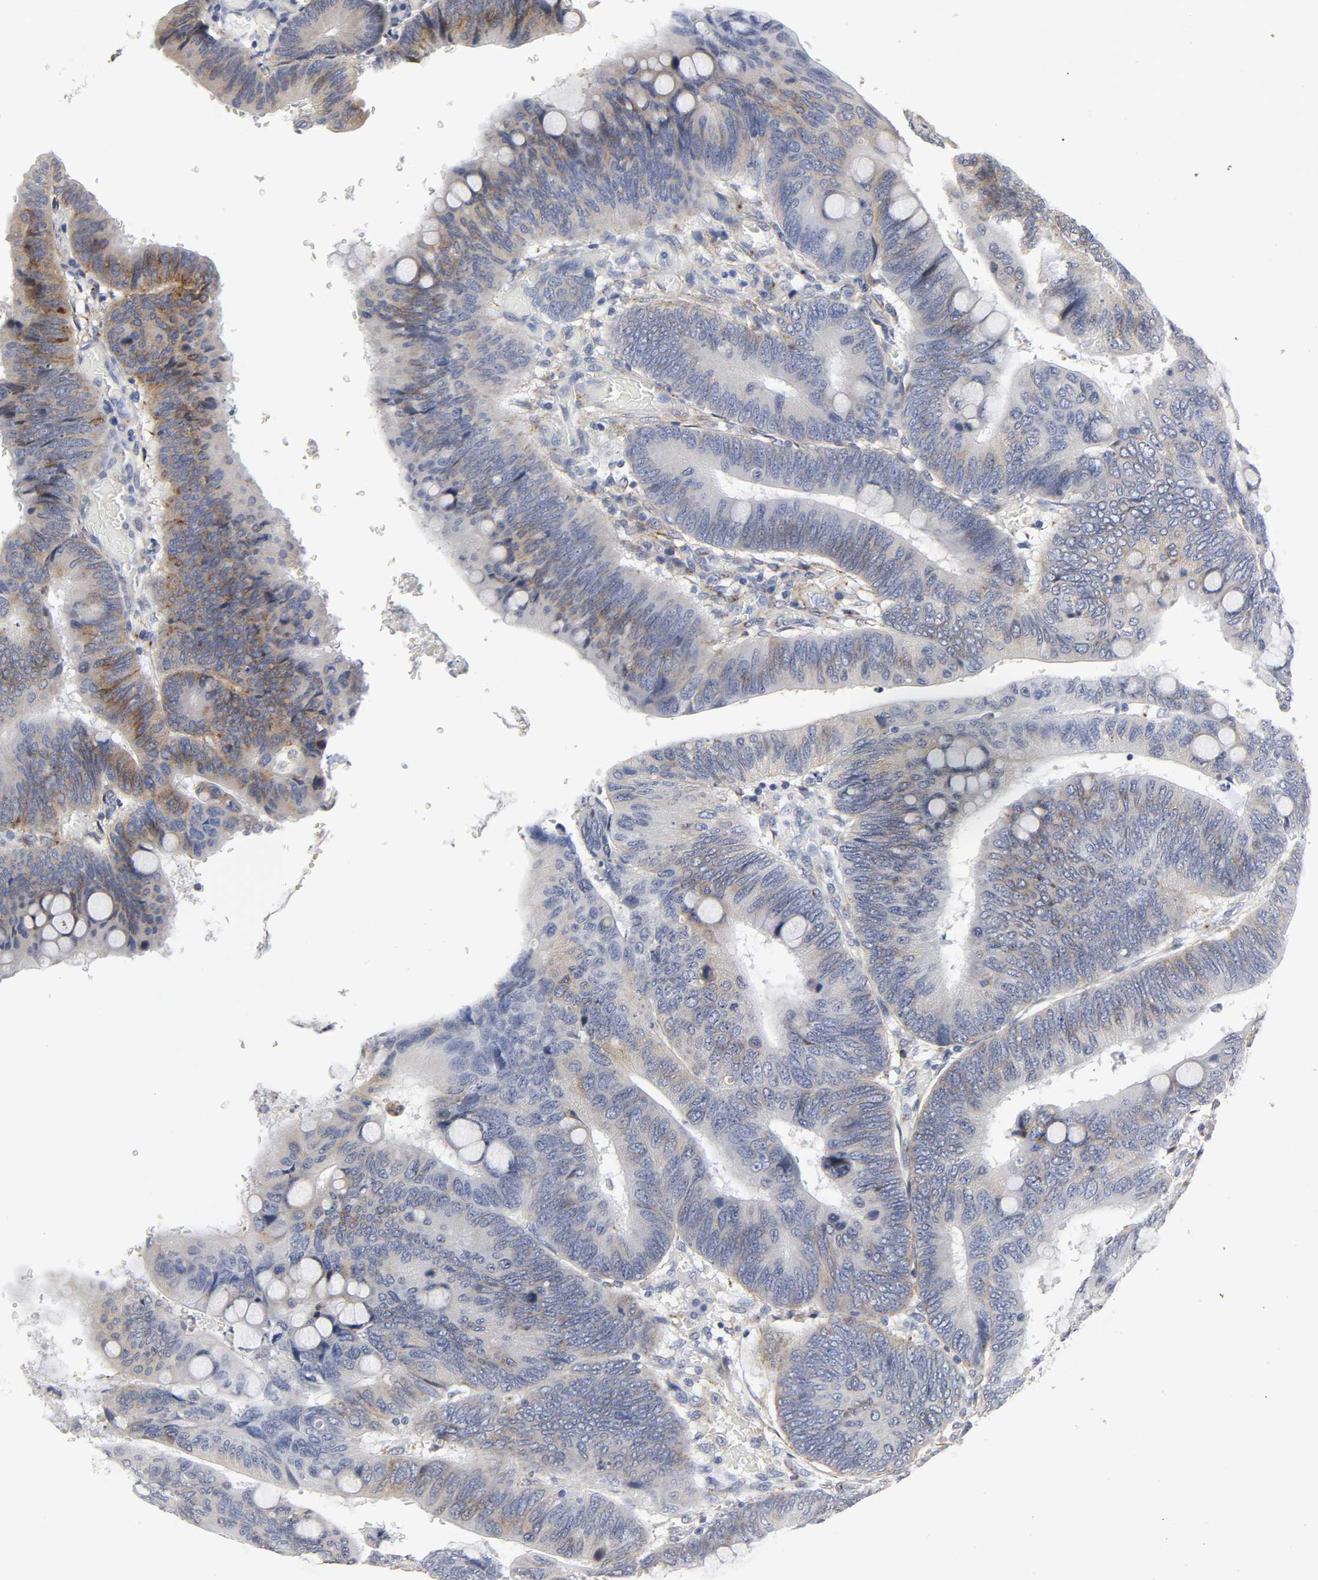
{"staining": {"intensity": "moderate", "quantity": "<25%", "location": "cytoplasmic/membranous"}, "tissue": "colorectal cancer", "cell_type": "Tumor cells", "image_type": "cancer", "snomed": [{"axis": "morphology", "description": "Normal tissue, NOS"}, {"axis": "morphology", "description": "Adenocarcinoma, NOS"}, {"axis": "topography", "description": "Rectum"}], "caption": "Moderate cytoplasmic/membranous protein staining is present in approximately <25% of tumor cells in adenocarcinoma (colorectal).", "gene": "LRP1", "patient": {"sex": "male", "age": 92}}